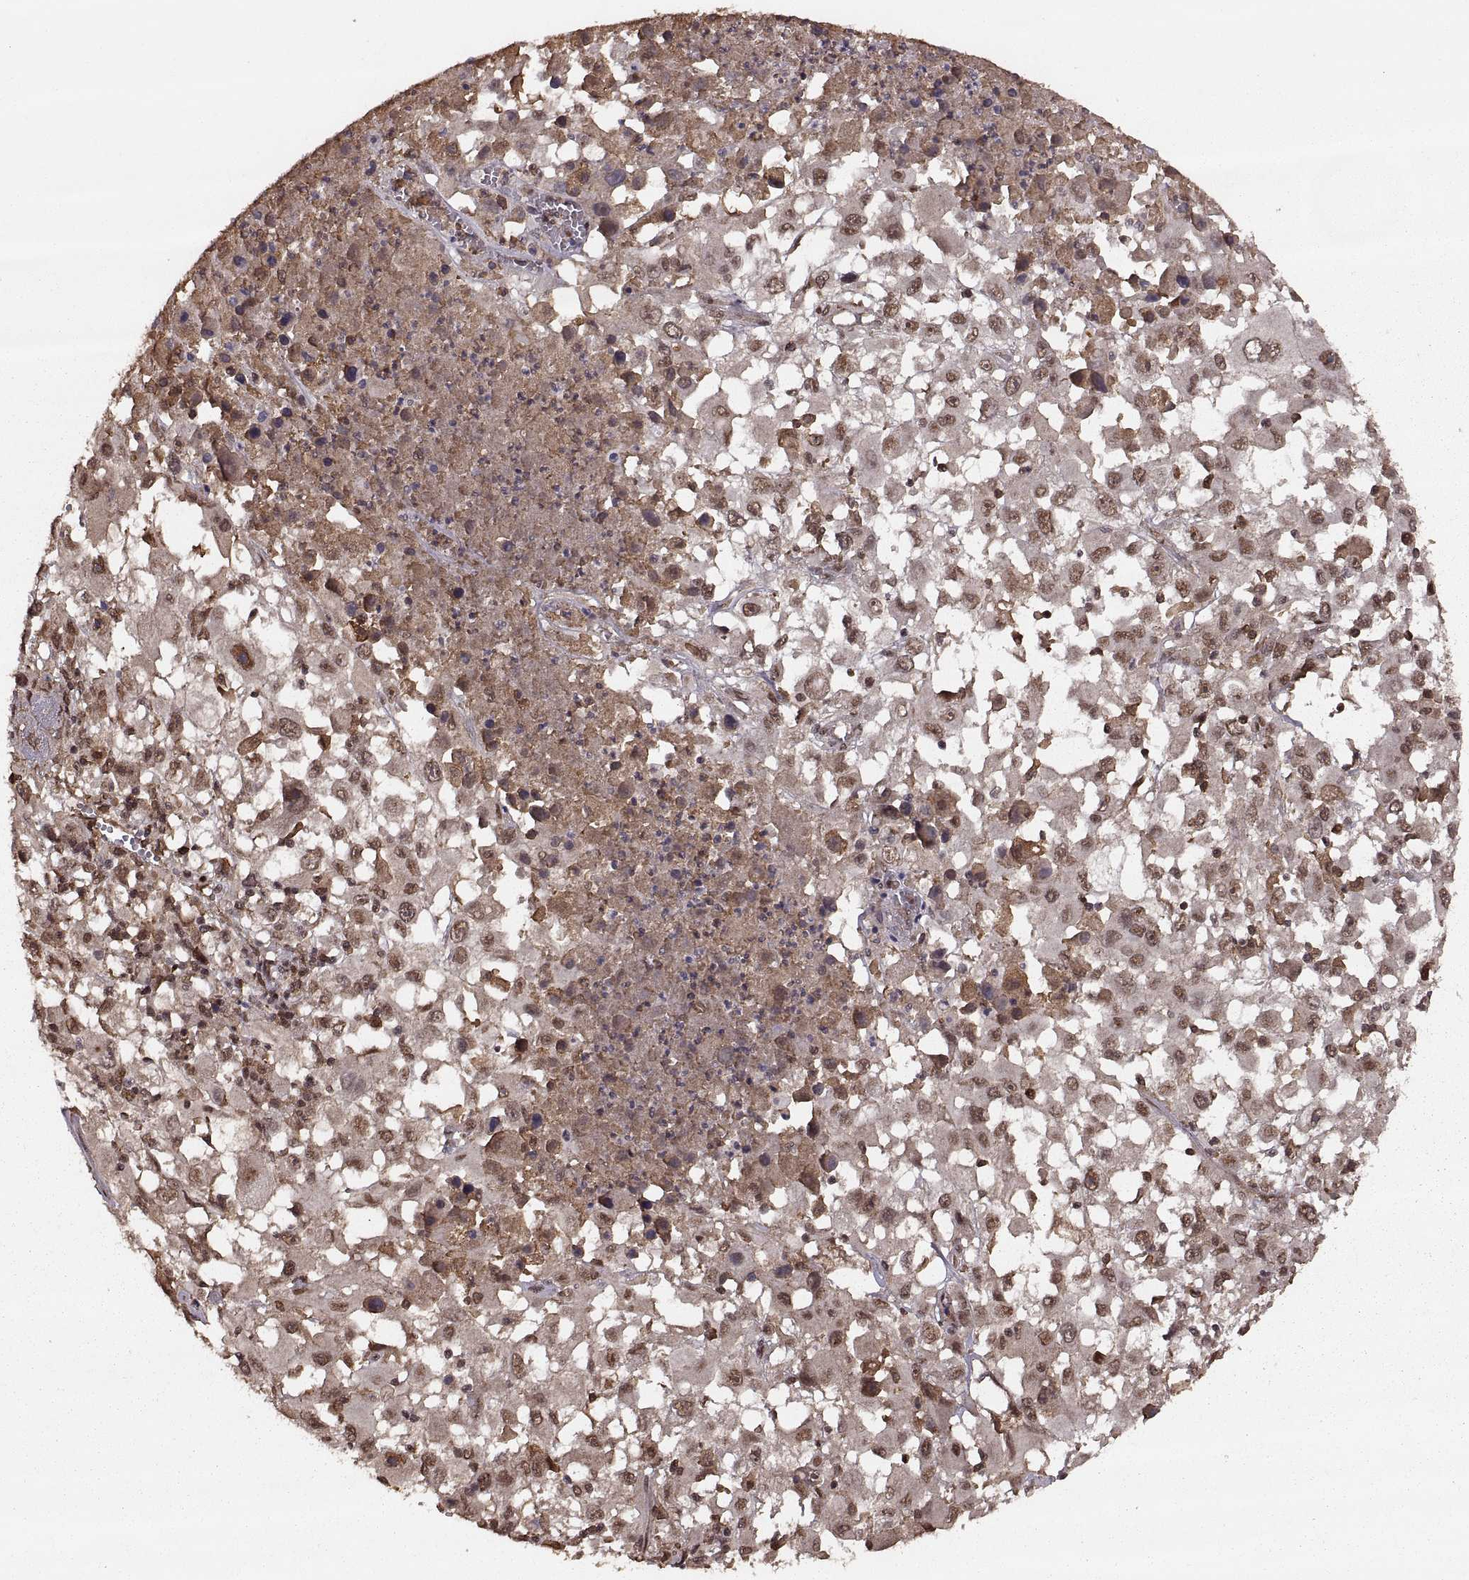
{"staining": {"intensity": "moderate", "quantity": ">75%", "location": "cytoplasmic/membranous,nuclear"}, "tissue": "melanoma", "cell_type": "Tumor cells", "image_type": "cancer", "snomed": [{"axis": "morphology", "description": "Malignant melanoma, Metastatic site"}, {"axis": "topography", "description": "Soft tissue"}], "caption": "A medium amount of moderate cytoplasmic/membranous and nuclear expression is present in approximately >75% of tumor cells in malignant melanoma (metastatic site) tissue.", "gene": "RFT1", "patient": {"sex": "male", "age": 50}}